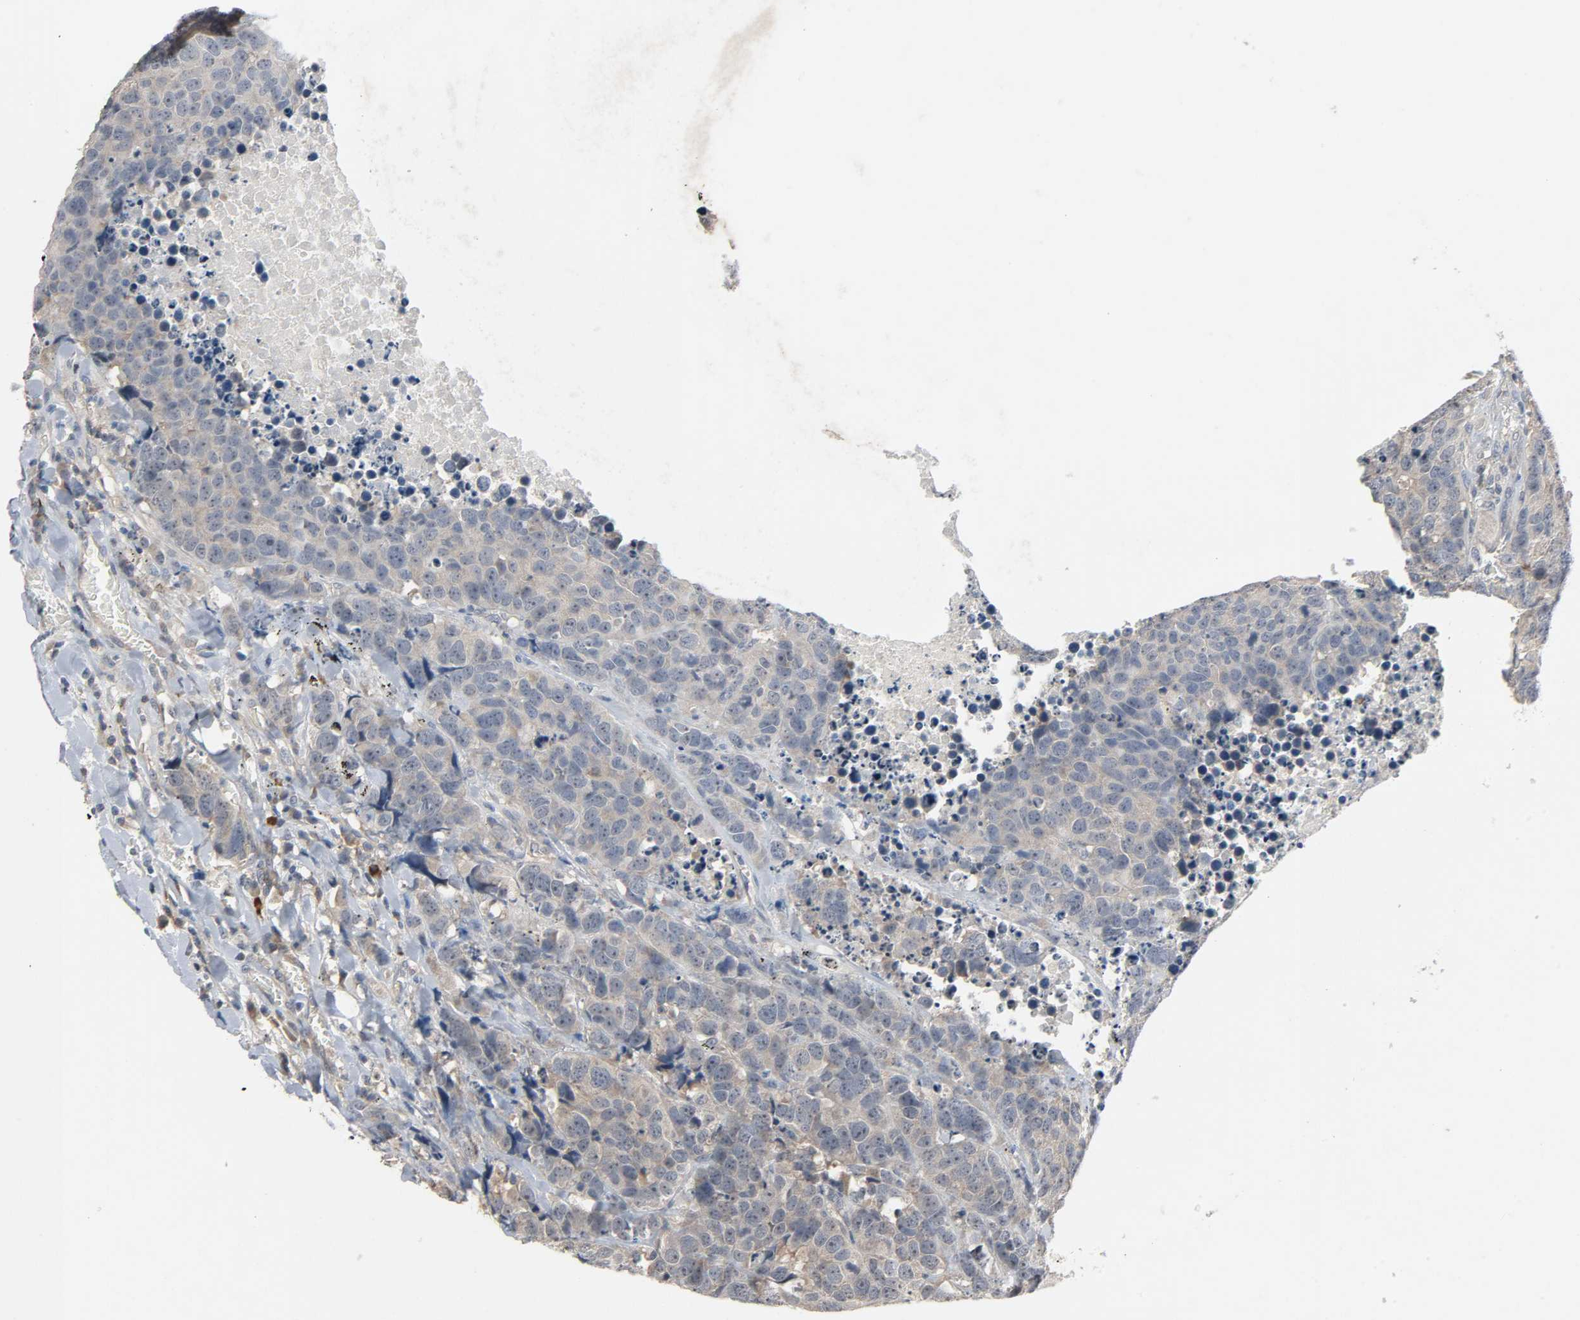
{"staining": {"intensity": "weak", "quantity": "25%-75%", "location": "cytoplasmic/membranous"}, "tissue": "carcinoid", "cell_type": "Tumor cells", "image_type": "cancer", "snomed": [{"axis": "morphology", "description": "Carcinoid, malignant, NOS"}, {"axis": "topography", "description": "Lung"}], "caption": "Immunohistochemical staining of malignant carcinoid exhibits low levels of weak cytoplasmic/membranous protein positivity in approximately 25%-75% of tumor cells.", "gene": "CD4", "patient": {"sex": "male", "age": 60}}